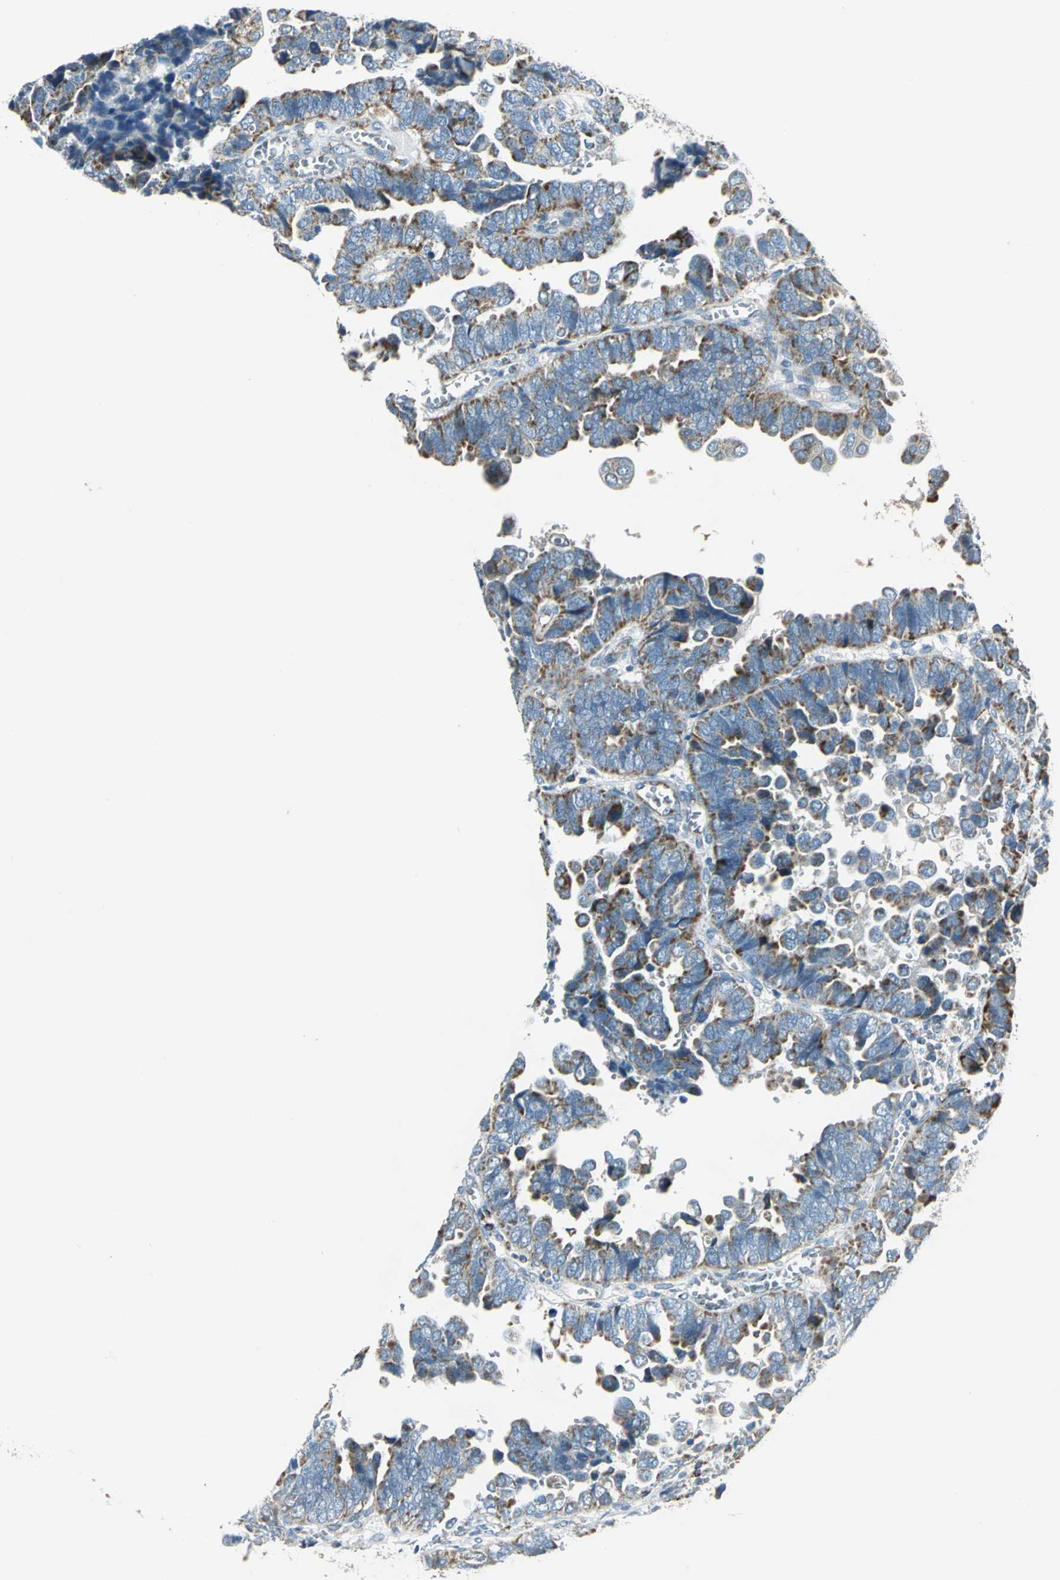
{"staining": {"intensity": "moderate", "quantity": ">75%", "location": "cytoplasmic/membranous"}, "tissue": "endometrial cancer", "cell_type": "Tumor cells", "image_type": "cancer", "snomed": [{"axis": "morphology", "description": "Adenocarcinoma, NOS"}, {"axis": "topography", "description": "Endometrium"}], "caption": "Brown immunohistochemical staining in endometrial cancer exhibits moderate cytoplasmic/membranous expression in about >75% of tumor cells.", "gene": "ACADM", "patient": {"sex": "female", "age": 75}}